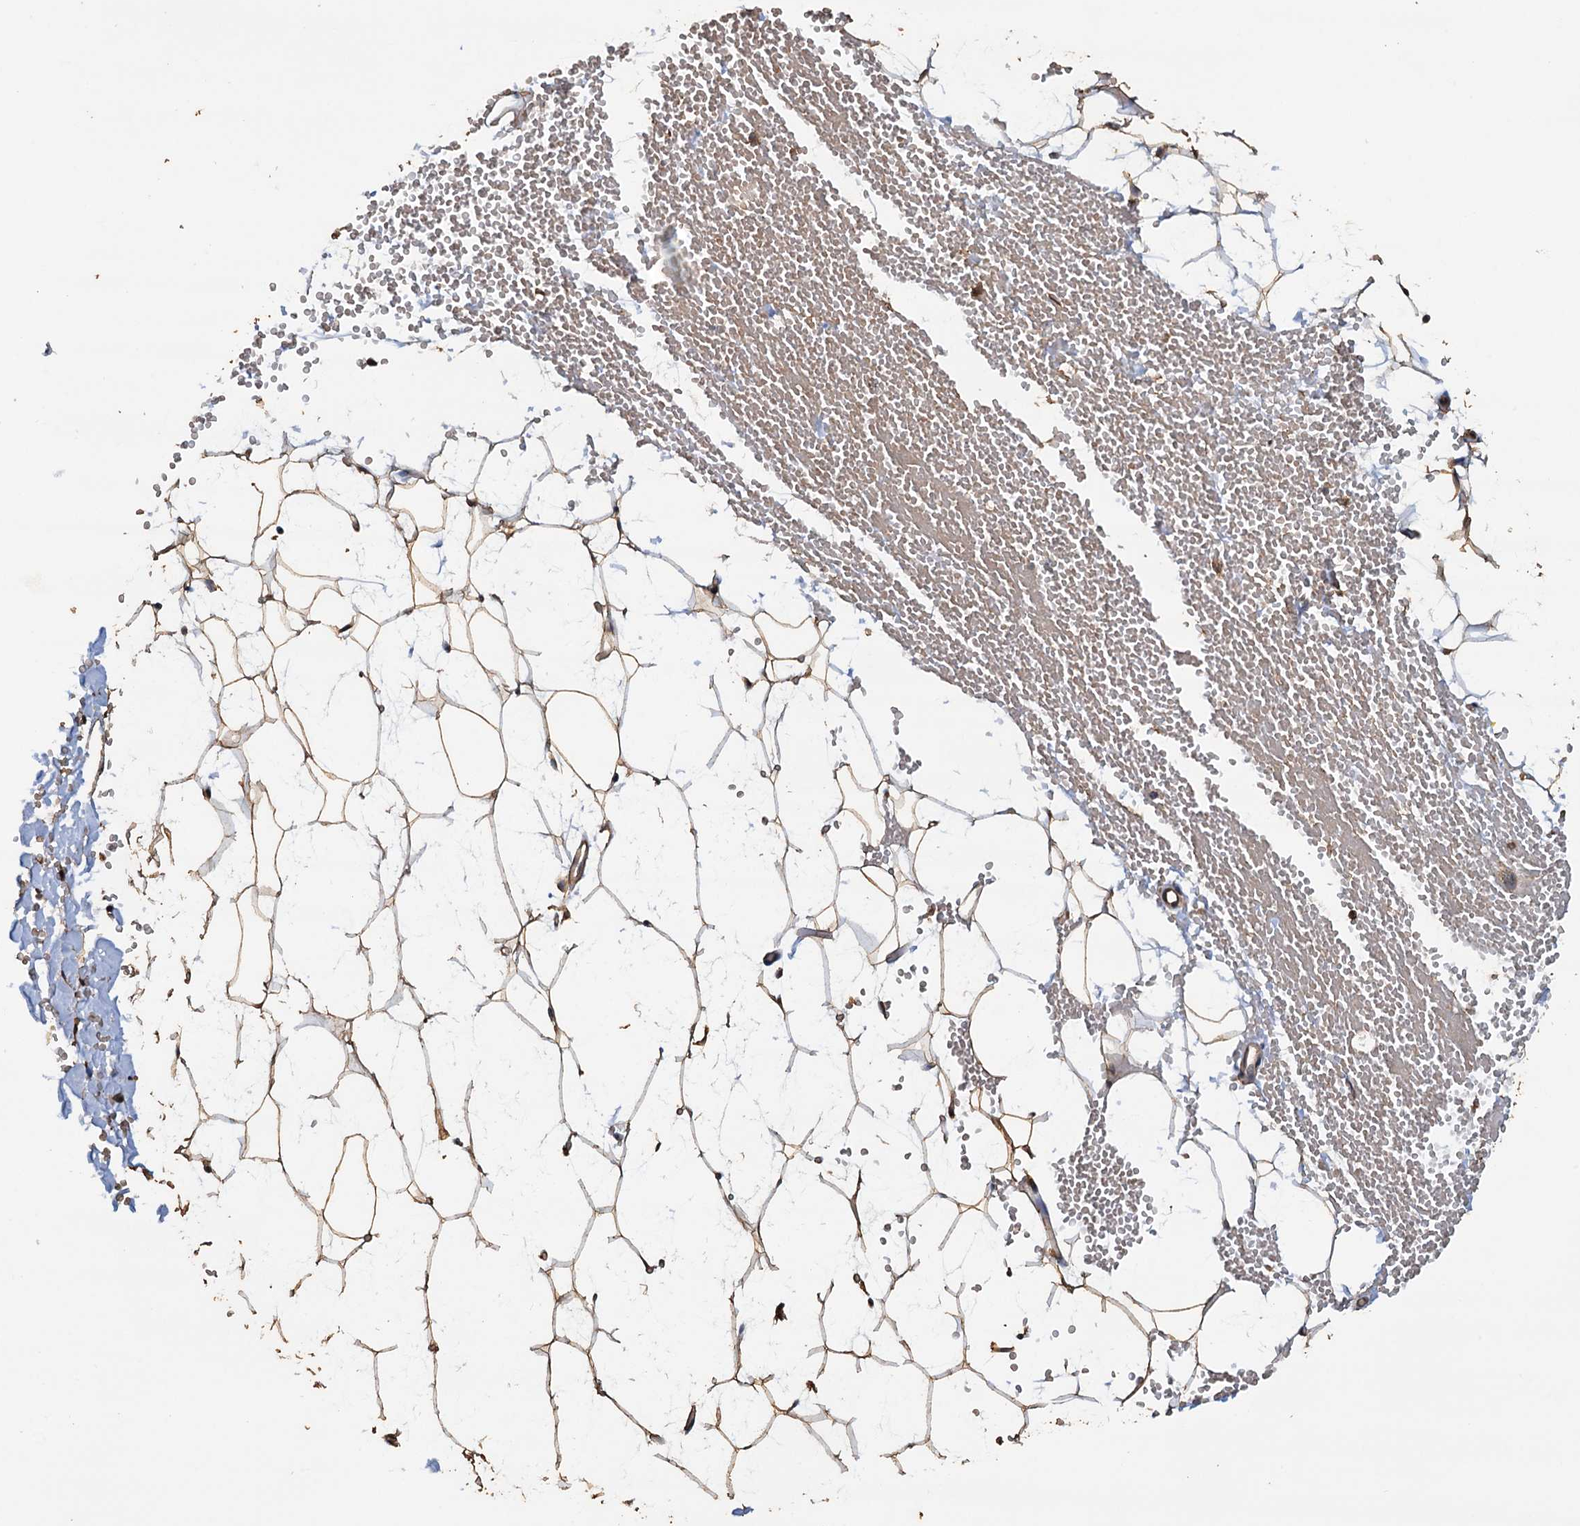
{"staining": {"intensity": "moderate", "quantity": ">75%", "location": "cytoplasmic/membranous"}, "tissue": "adipose tissue", "cell_type": "Adipocytes", "image_type": "normal", "snomed": [{"axis": "morphology", "description": "Normal tissue, NOS"}, {"axis": "topography", "description": "Breast"}], "caption": "A medium amount of moderate cytoplasmic/membranous staining is identified in approximately >75% of adipocytes in benign adipose tissue. (DAB (3,3'-diaminobenzidine) IHC, brown staining for protein, blue staining for nuclei).", "gene": "PSMD9", "patient": {"sex": "female", "age": 23}}